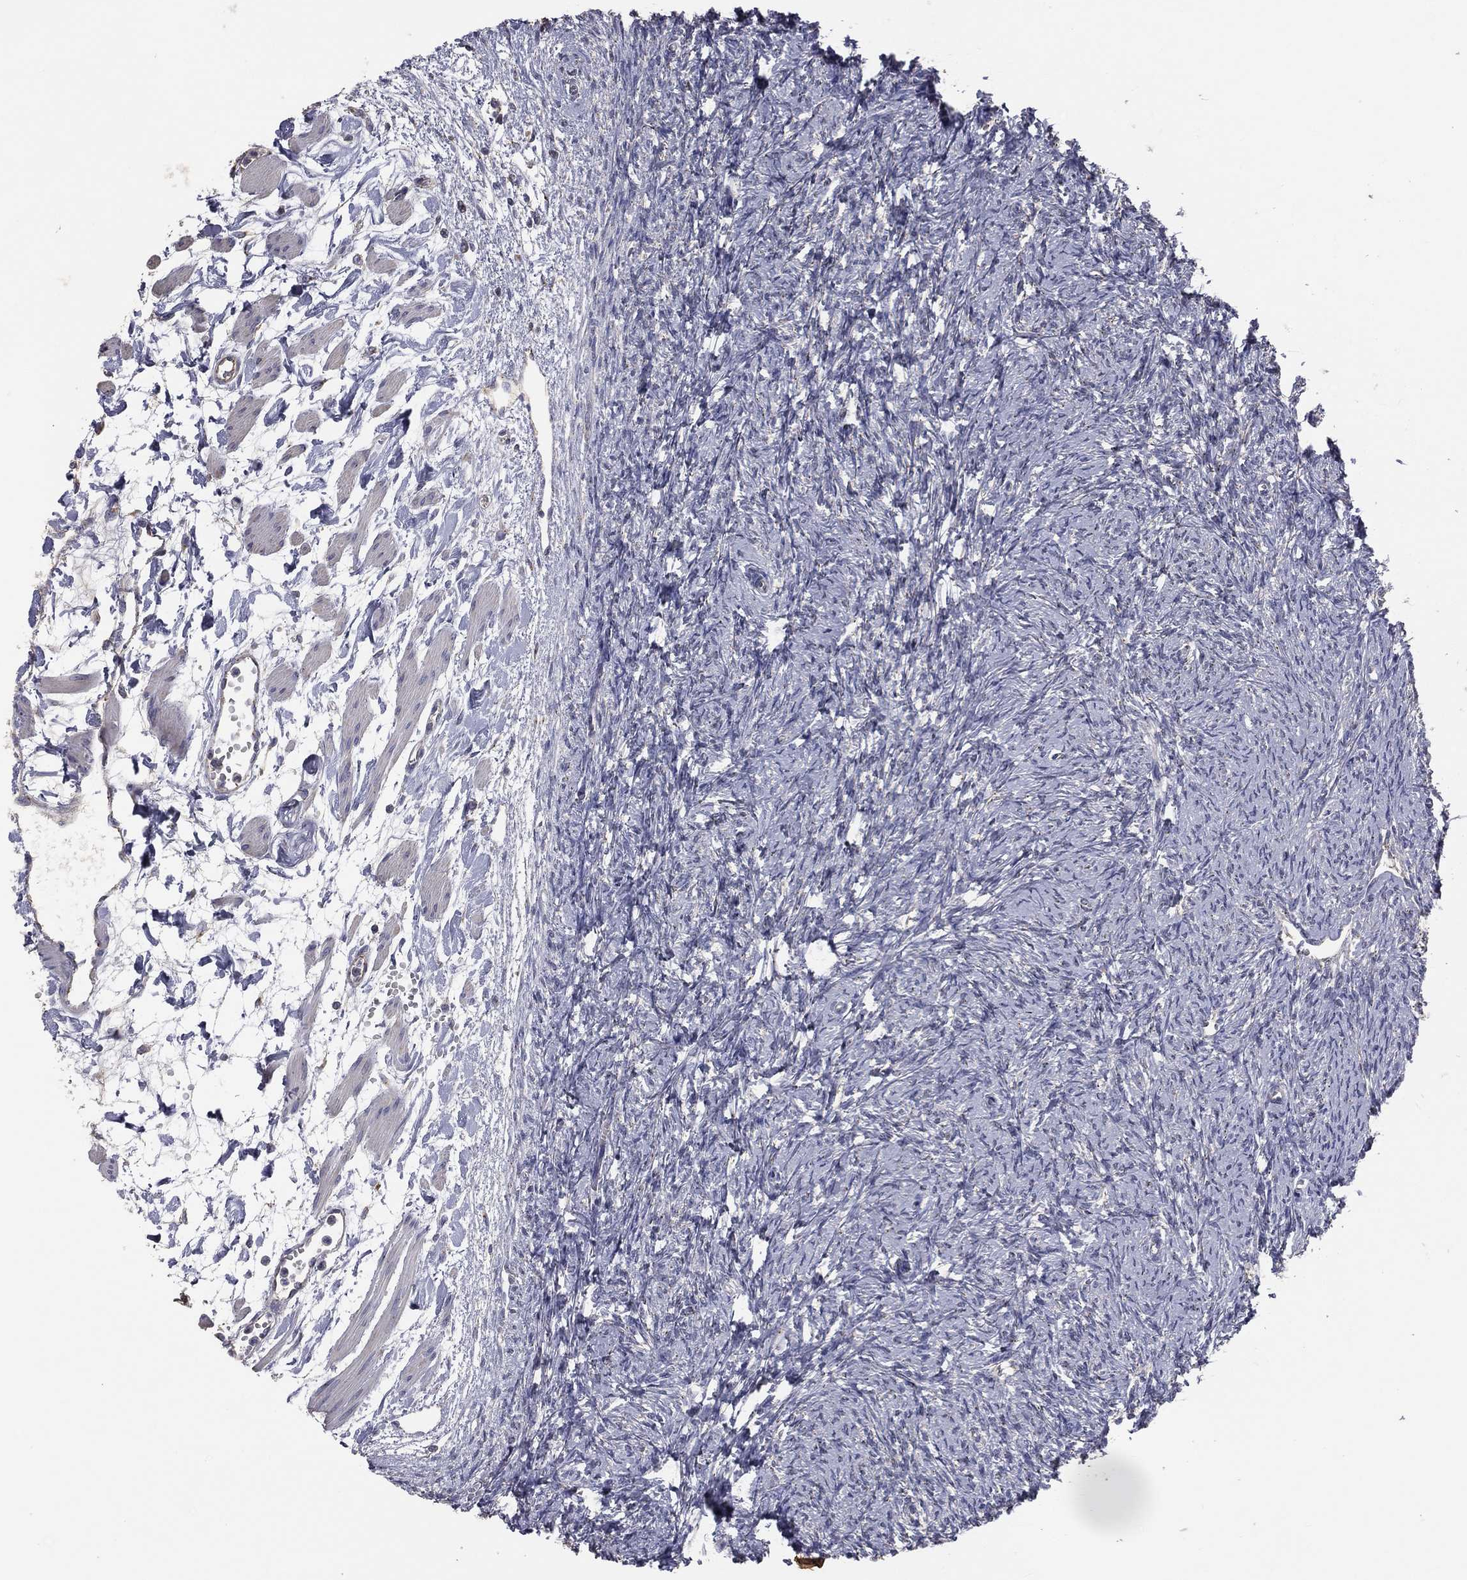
{"staining": {"intensity": "negative", "quantity": "none", "location": "none"}, "tissue": "ovary", "cell_type": "Follicle cells", "image_type": "normal", "snomed": [{"axis": "morphology", "description": "Normal tissue, NOS"}, {"axis": "topography", "description": "Fallopian tube"}, {"axis": "topography", "description": "Ovary"}], "caption": "The micrograph displays no staining of follicle cells in benign ovary. (DAB (3,3'-diaminobenzidine) IHC with hematoxylin counter stain).", "gene": "CROCC", "patient": {"sex": "female", "age": 33}}